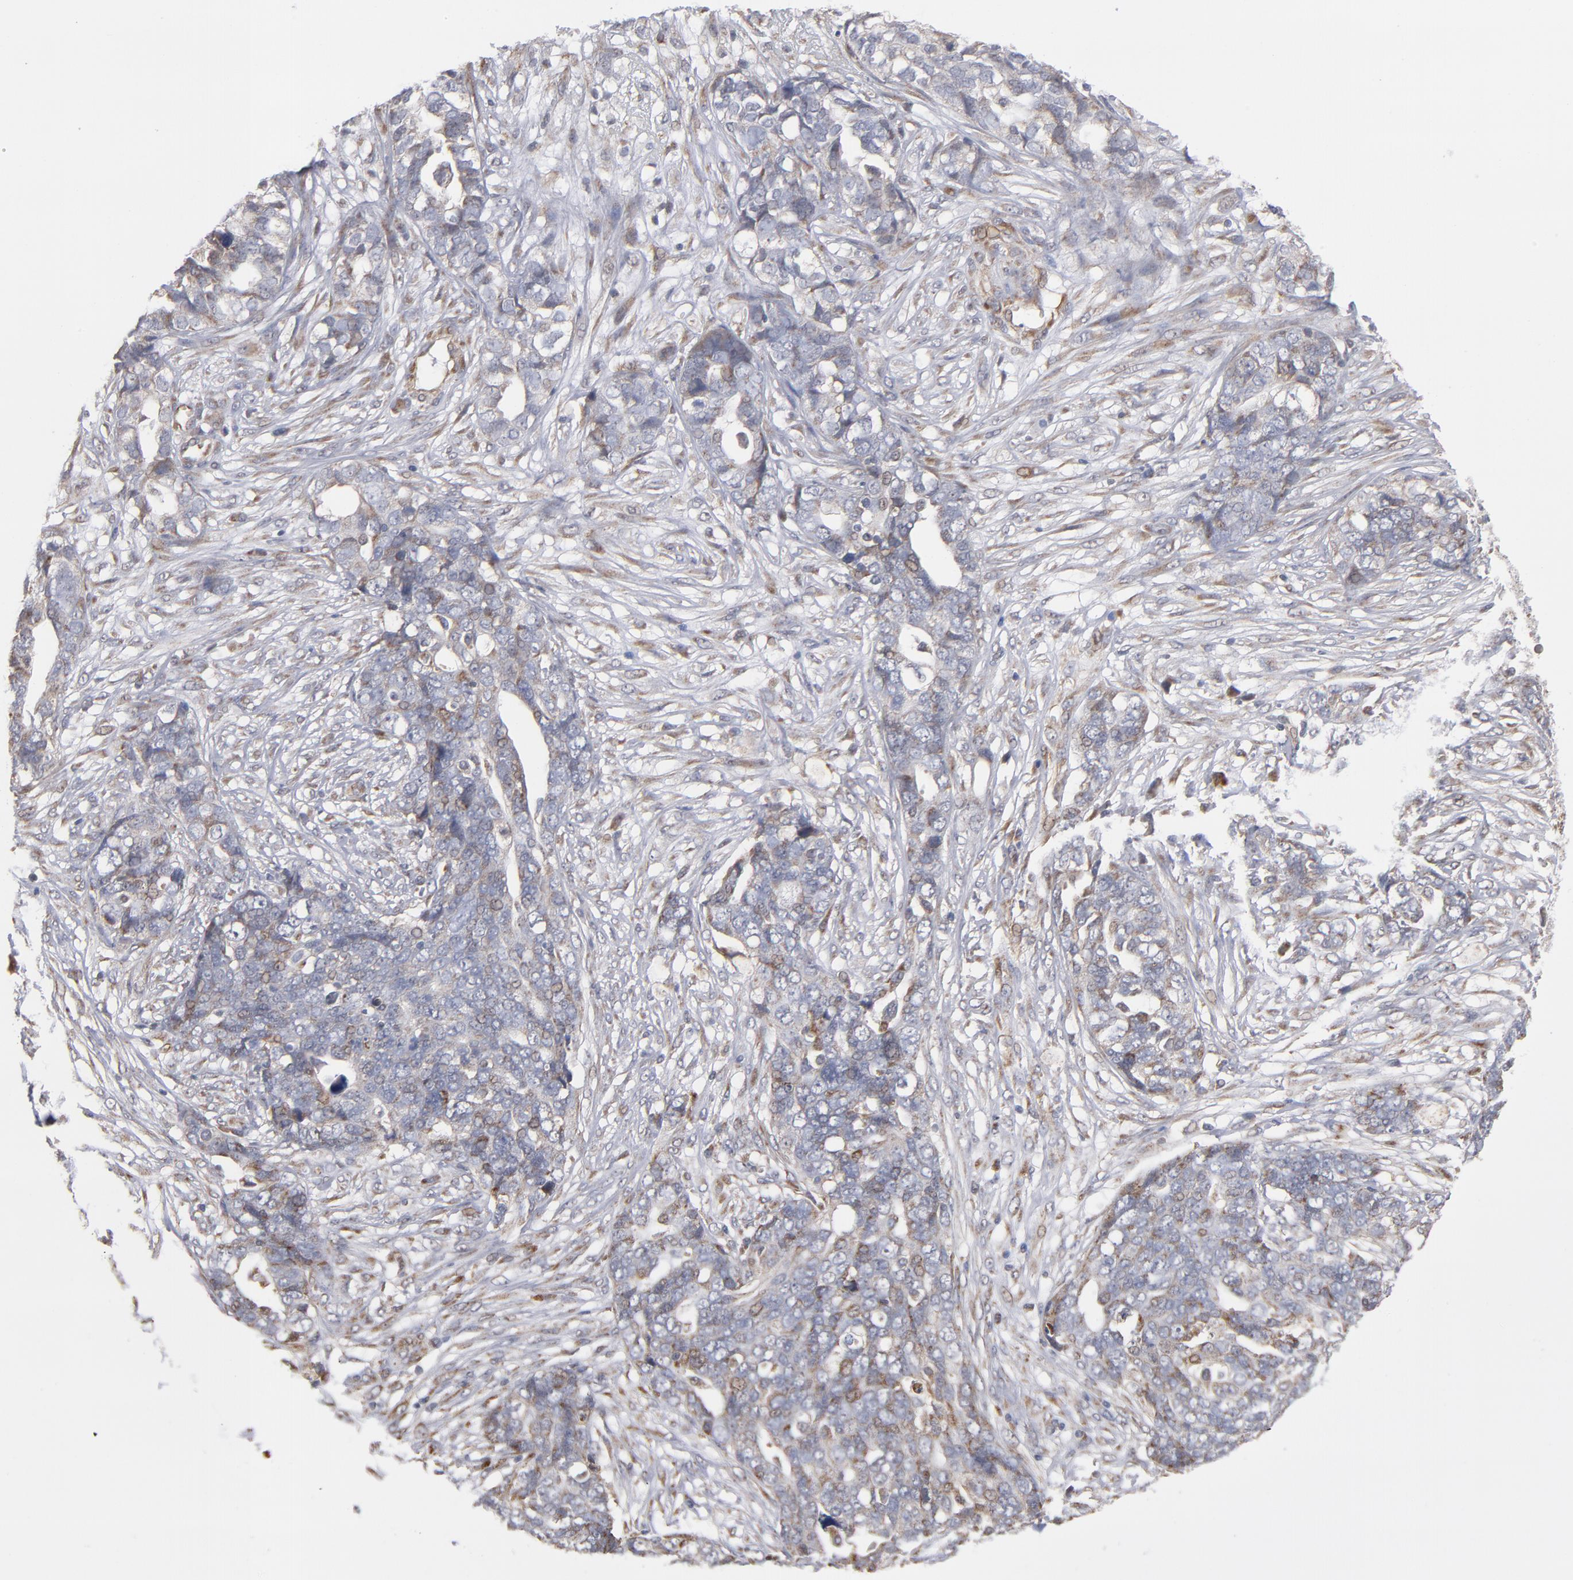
{"staining": {"intensity": "weak", "quantity": "25%-75%", "location": "cytoplasmic/membranous"}, "tissue": "ovarian cancer", "cell_type": "Tumor cells", "image_type": "cancer", "snomed": [{"axis": "morphology", "description": "Normal tissue, NOS"}, {"axis": "morphology", "description": "Cystadenocarcinoma, serous, NOS"}, {"axis": "topography", "description": "Fallopian tube"}, {"axis": "topography", "description": "Ovary"}], "caption": "There is low levels of weak cytoplasmic/membranous expression in tumor cells of ovarian cancer (serous cystadenocarcinoma), as demonstrated by immunohistochemical staining (brown color).", "gene": "MIPOL1", "patient": {"sex": "female", "age": 56}}